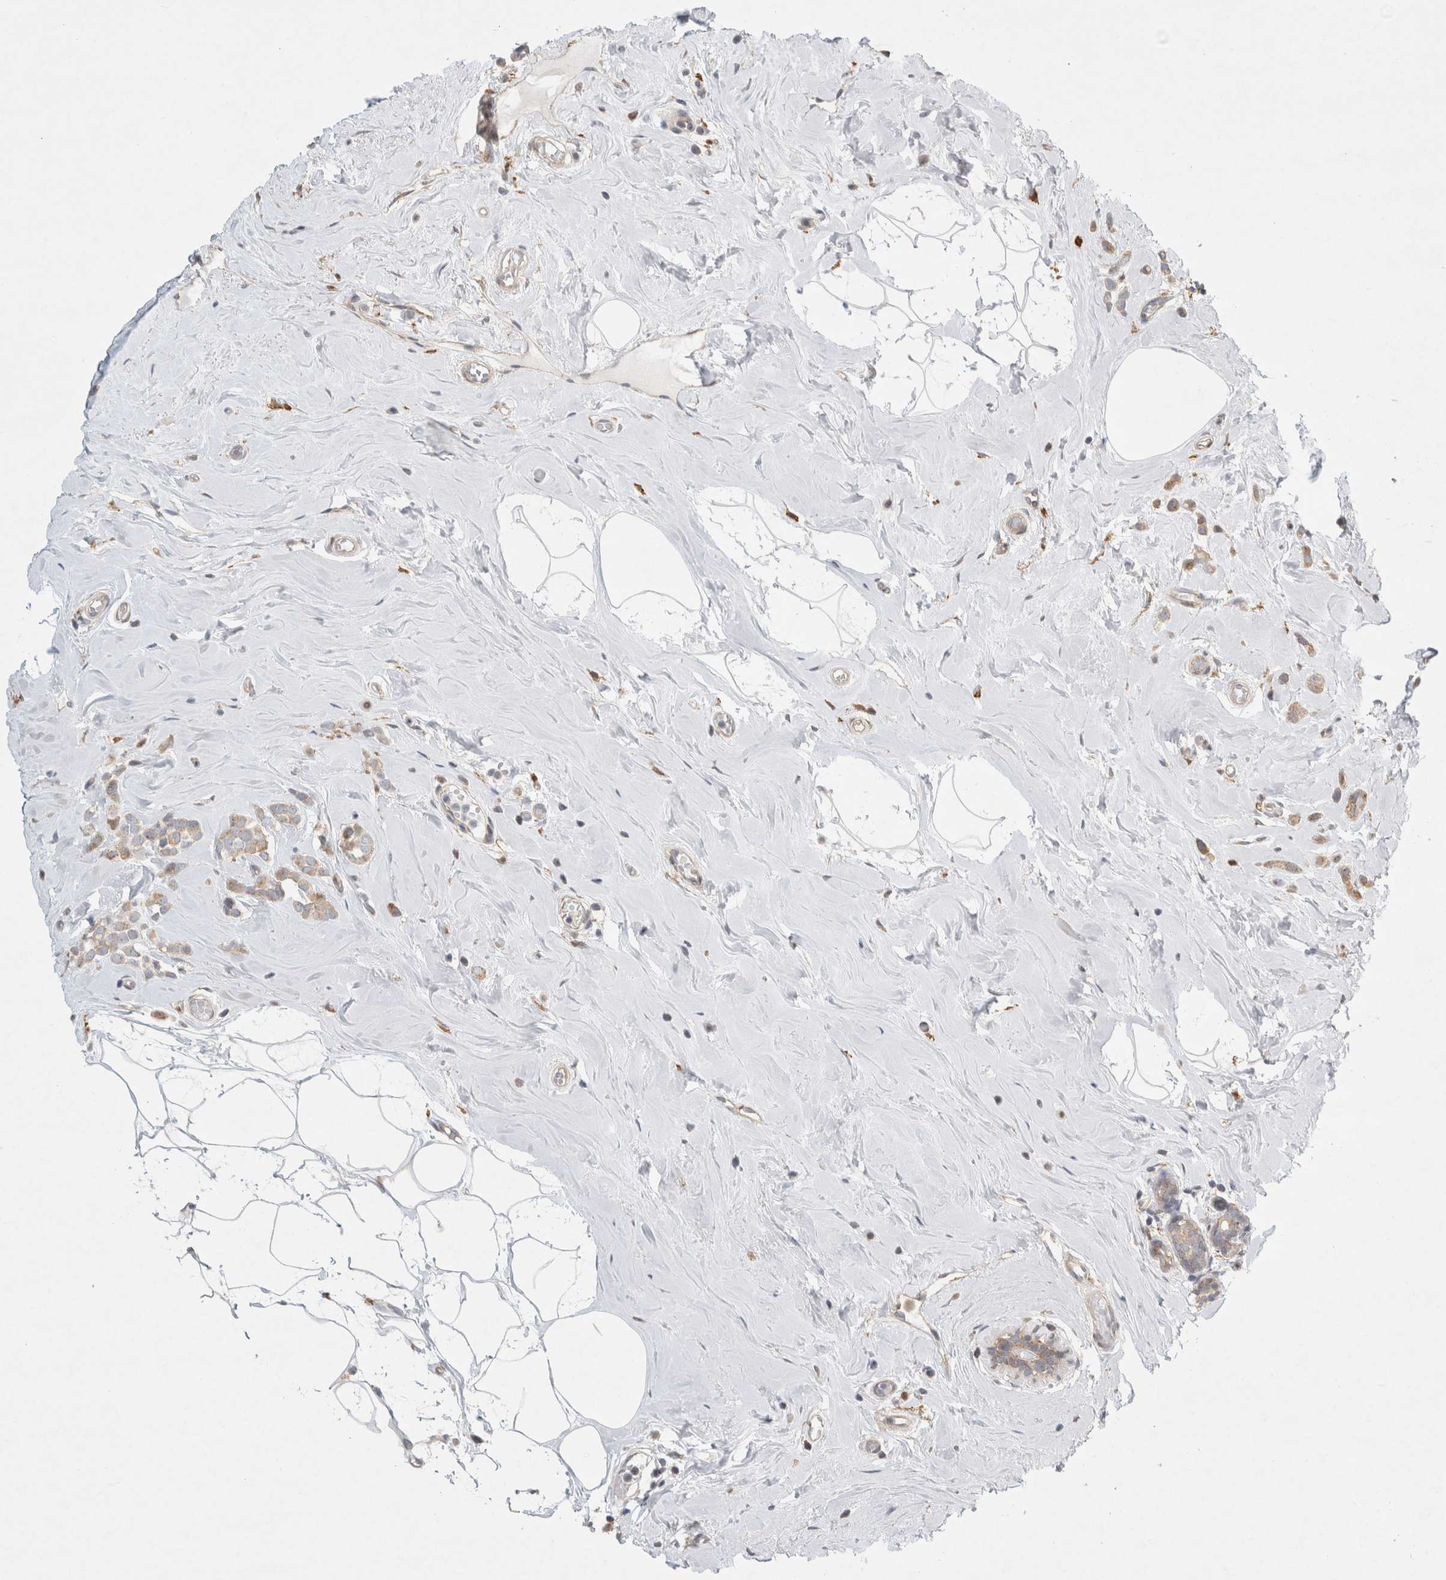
{"staining": {"intensity": "weak", "quantity": ">75%", "location": "cytoplasmic/membranous"}, "tissue": "breast cancer", "cell_type": "Tumor cells", "image_type": "cancer", "snomed": [{"axis": "morphology", "description": "Lobular carcinoma"}, {"axis": "topography", "description": "Breast"}], "caption": "IHC (DAB (3,3'-diaminobenzidine)) staining of breast lobular carcinoma shows weak cytoplasmic/membranous protein positivity in approximately >75% of tumor cells. The protein of interest is stained brown, and the nuclei are stained in blue (DAB (3,3'-diaminobenzidine) IHC with brightfield microscopy, high magnification).", "gene": "CDCA7L", "patient": {"sex": "female", "age": 47}}